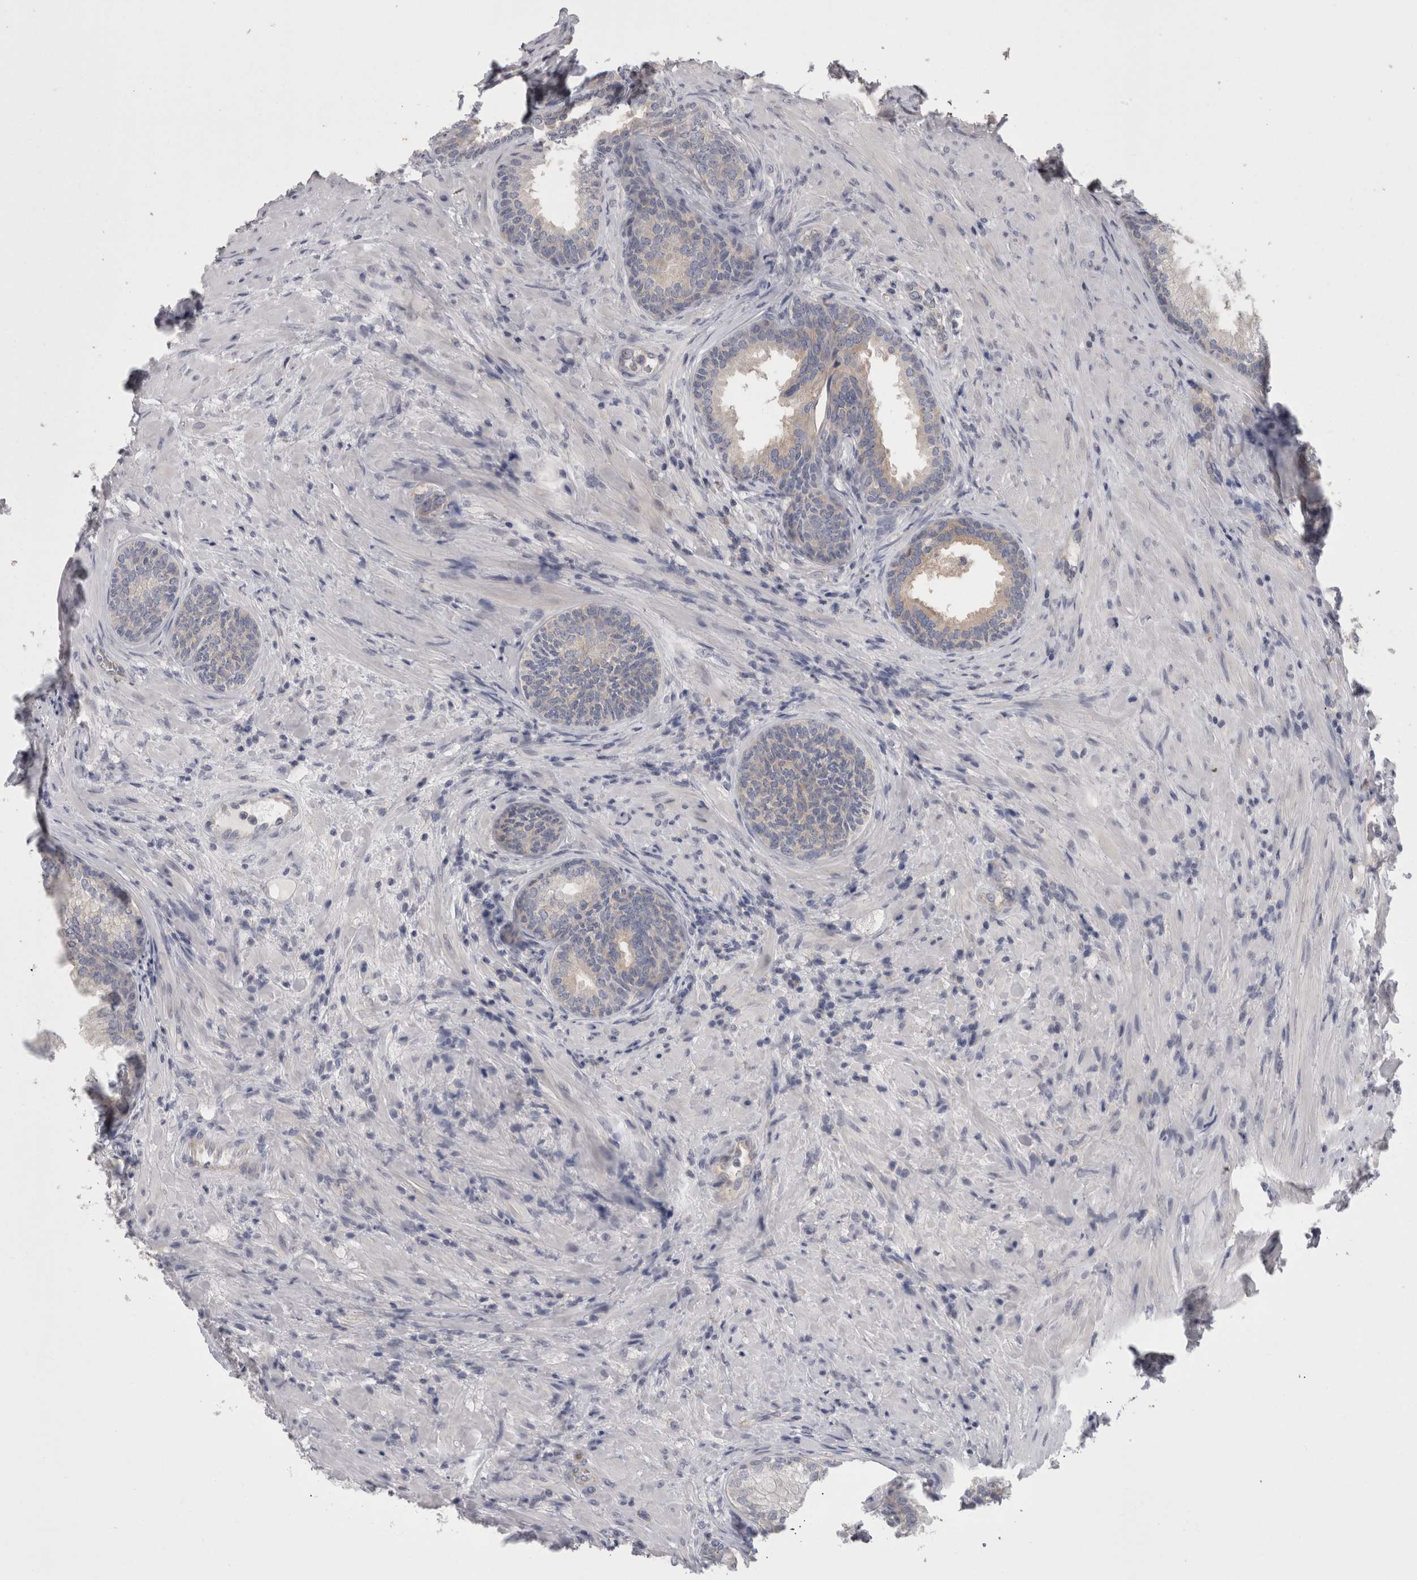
{"staining": {"intensity": "weak", "quantity": "<25%", "location": "cytoplasmic/membranous"}, "tissue": "prostate", "cell_type": "Glandular cells", "image_type": "normal", "snomed": [{"axis": "morphology", "description": "Normal tissue, NOS"}, {"axis": "topography", "description": "Prostate"}], "caption": "A histopathology image of human prostate is negative for staining in glandular cells. The staining was performed using DAB (3,3'-diaminobenzidine) to visualize the protein expression in brown, while the nuclei were stained in blue with hematoxylin (Magnification: 20x).", "gene": "LYZL6", "patient": {"sex": "male", "age": 76}}